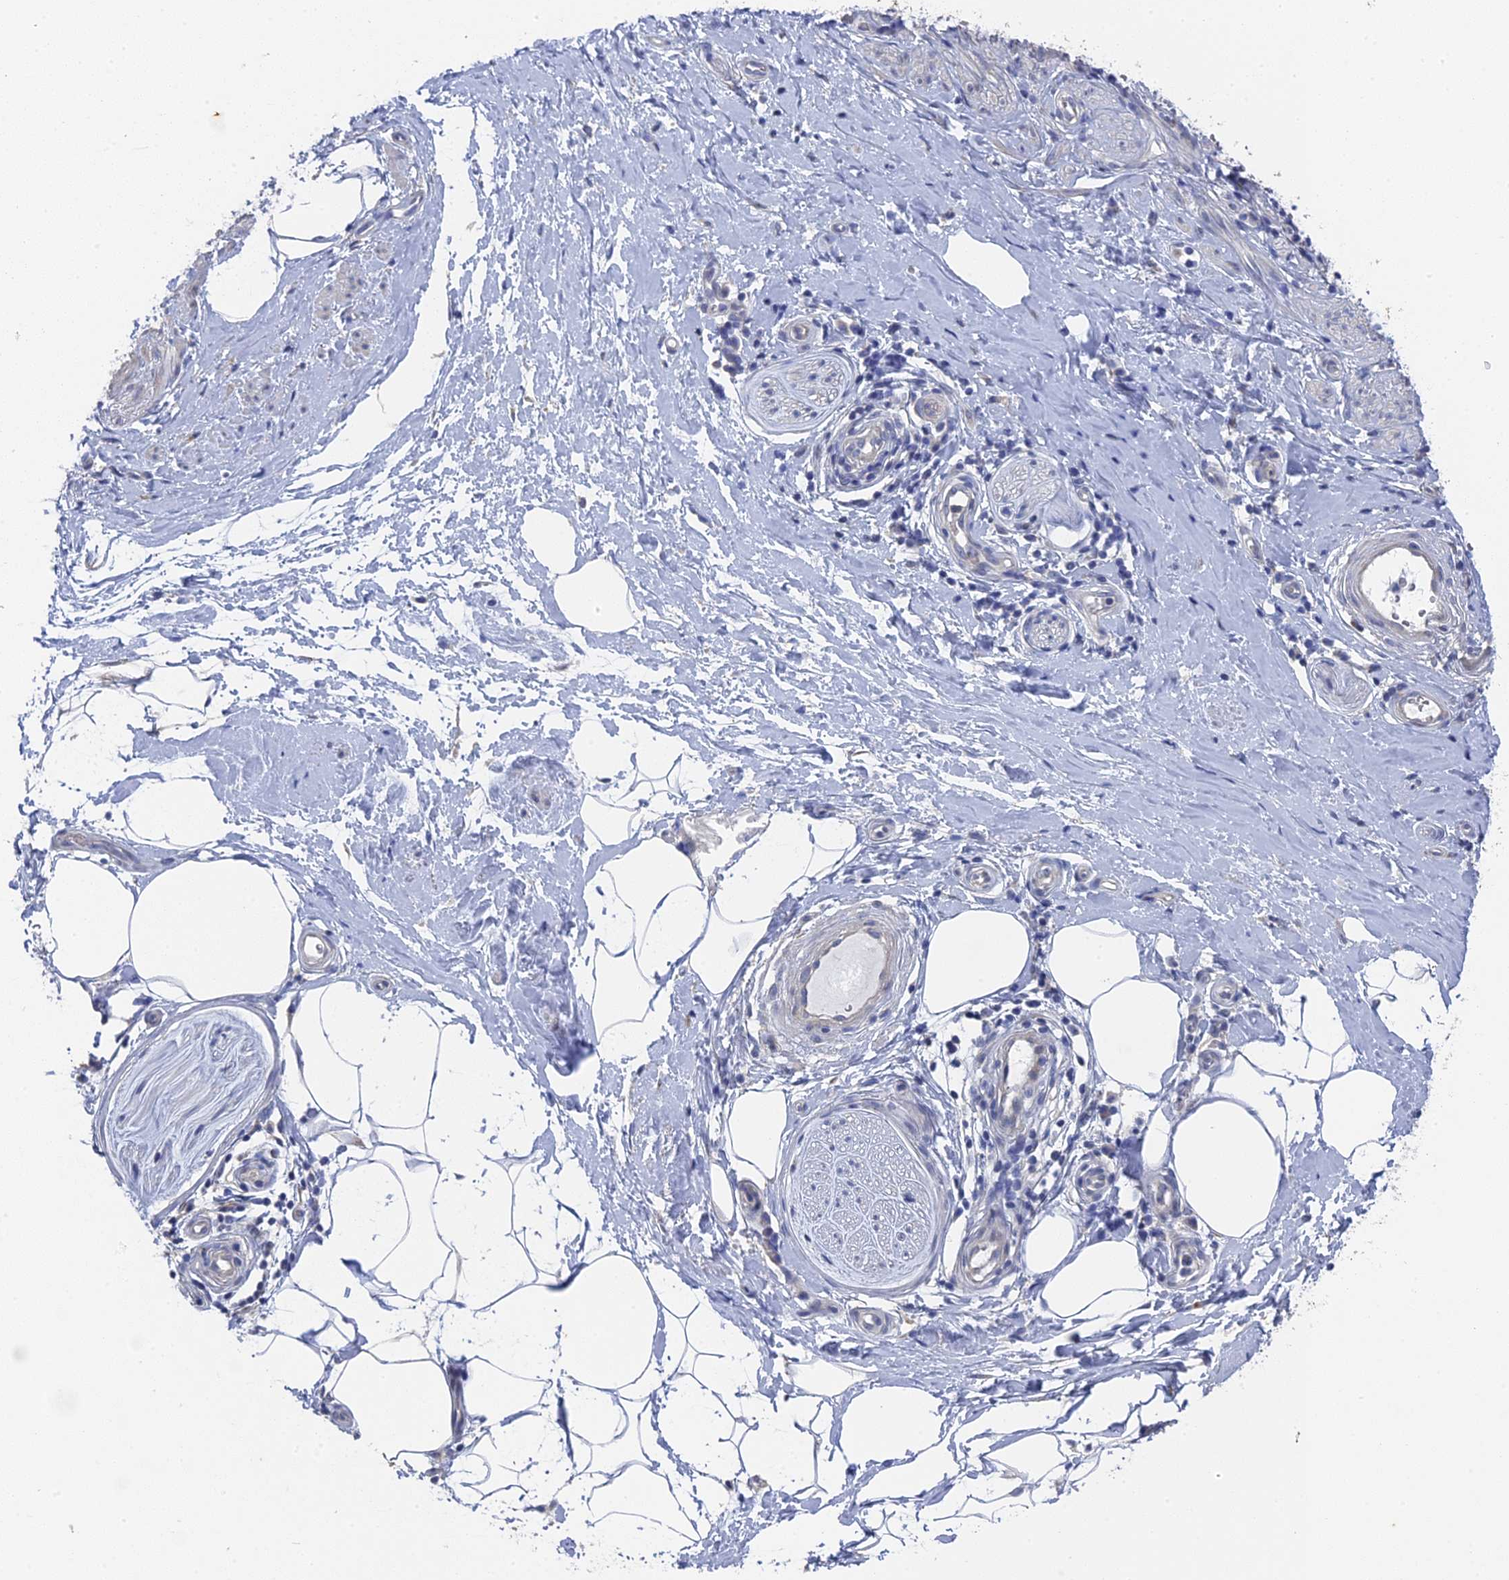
{"staining": {"intensity": "negative", "quantity": "none", "location": "none"}, "tissue": "adipose tissue", "cell_type": "Adipocytes", "image_type": "normal", "snomed": [{"axis": "morphology", "description": "Normal tissue, NOS"}, {"axis": "topography", "description": "Soft tissue"}, {"axis": "topography", "description": "Adipose tissue"}, {"axis": "topography", "description": "Vascular tissue"}, {"axis": "topography", "description": "Peripheral nerve tissue"}], "caption": "Adipocytes are negative for protein expression in unremarkable human adipose tissue.", "gene": "SRFBP1", "patient": {"sex": "male", "age": 74}}